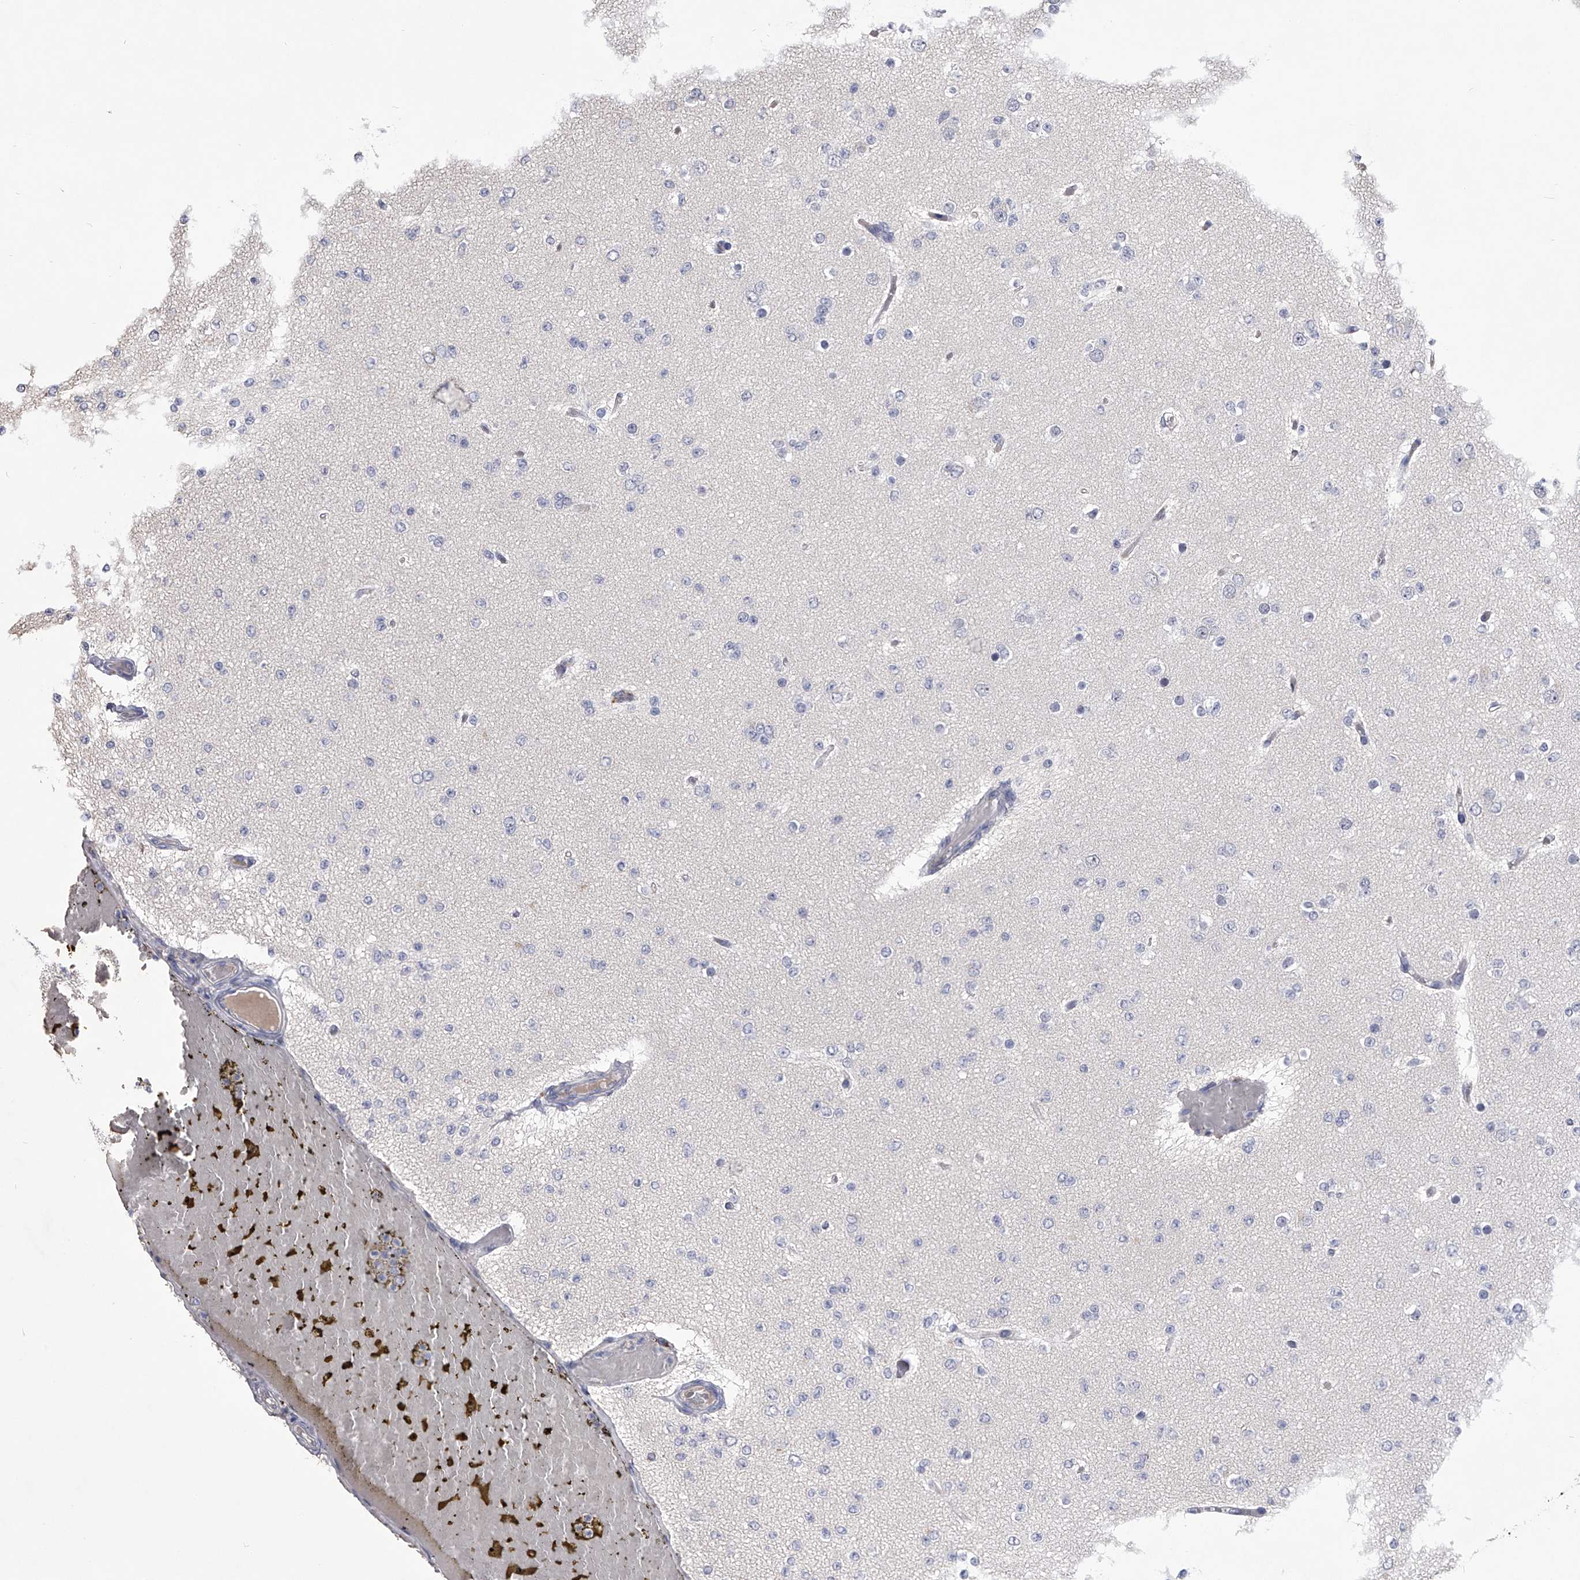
{"staining": {"intensity": "negative", "quantity": "none", "location": "none"}, "tissue": "glioma", "cell_type": "Tumor cells", "image_type": "cancer", "snomed": [{"axis": "morphology", "description": "Glioma, malignant, Low grade"}, {"axis": "topography", "description": "Brain"}], "caption": "The photomicrograph reveals no significant staining in tumor cells of malignant low-grade glioma.", "gene": "MDN1", "patient": {"sex": "female", "age": 22}}